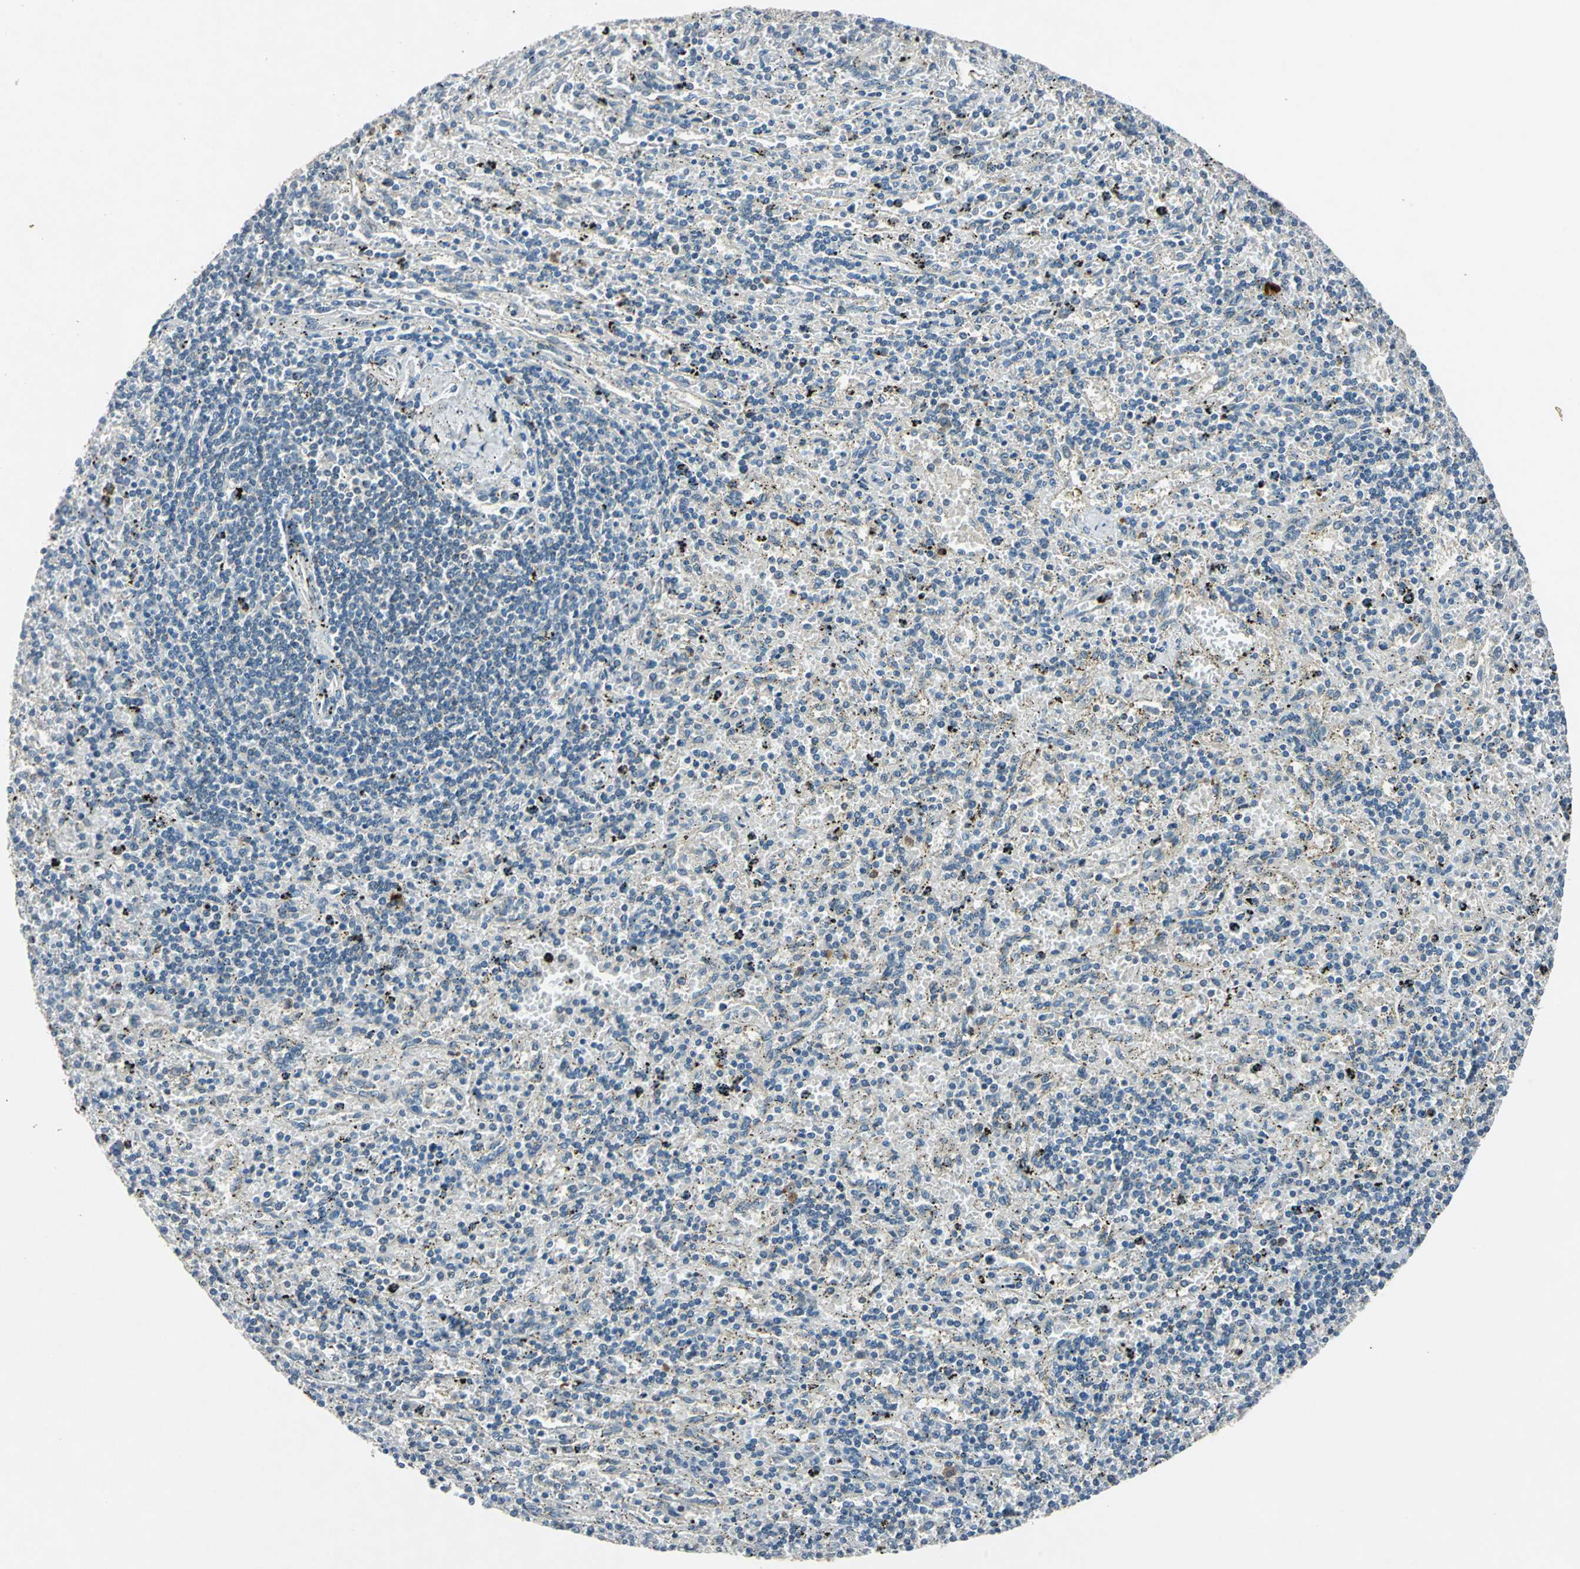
{"staining": {"intensity": "negative", "quantity": "none", "location": "none"}, "tissue": "lymphoma", "cell_type": "Tumor cells", "image_type": "cancer", "snomed": [{"axis": "morphology", "description": "Malignant lymphoma, non-Hodgkin's type, Low grade"}, {"axis": "topography", "description": "Spleen"}], "caption": "This is an IHC image of human malignant lymphoma, non-Hodgkin's type (low-grade). There is no positivity in tumor cells.", "gene": "SLC2A13", "patient": {"sex": "male", "age": 76}}